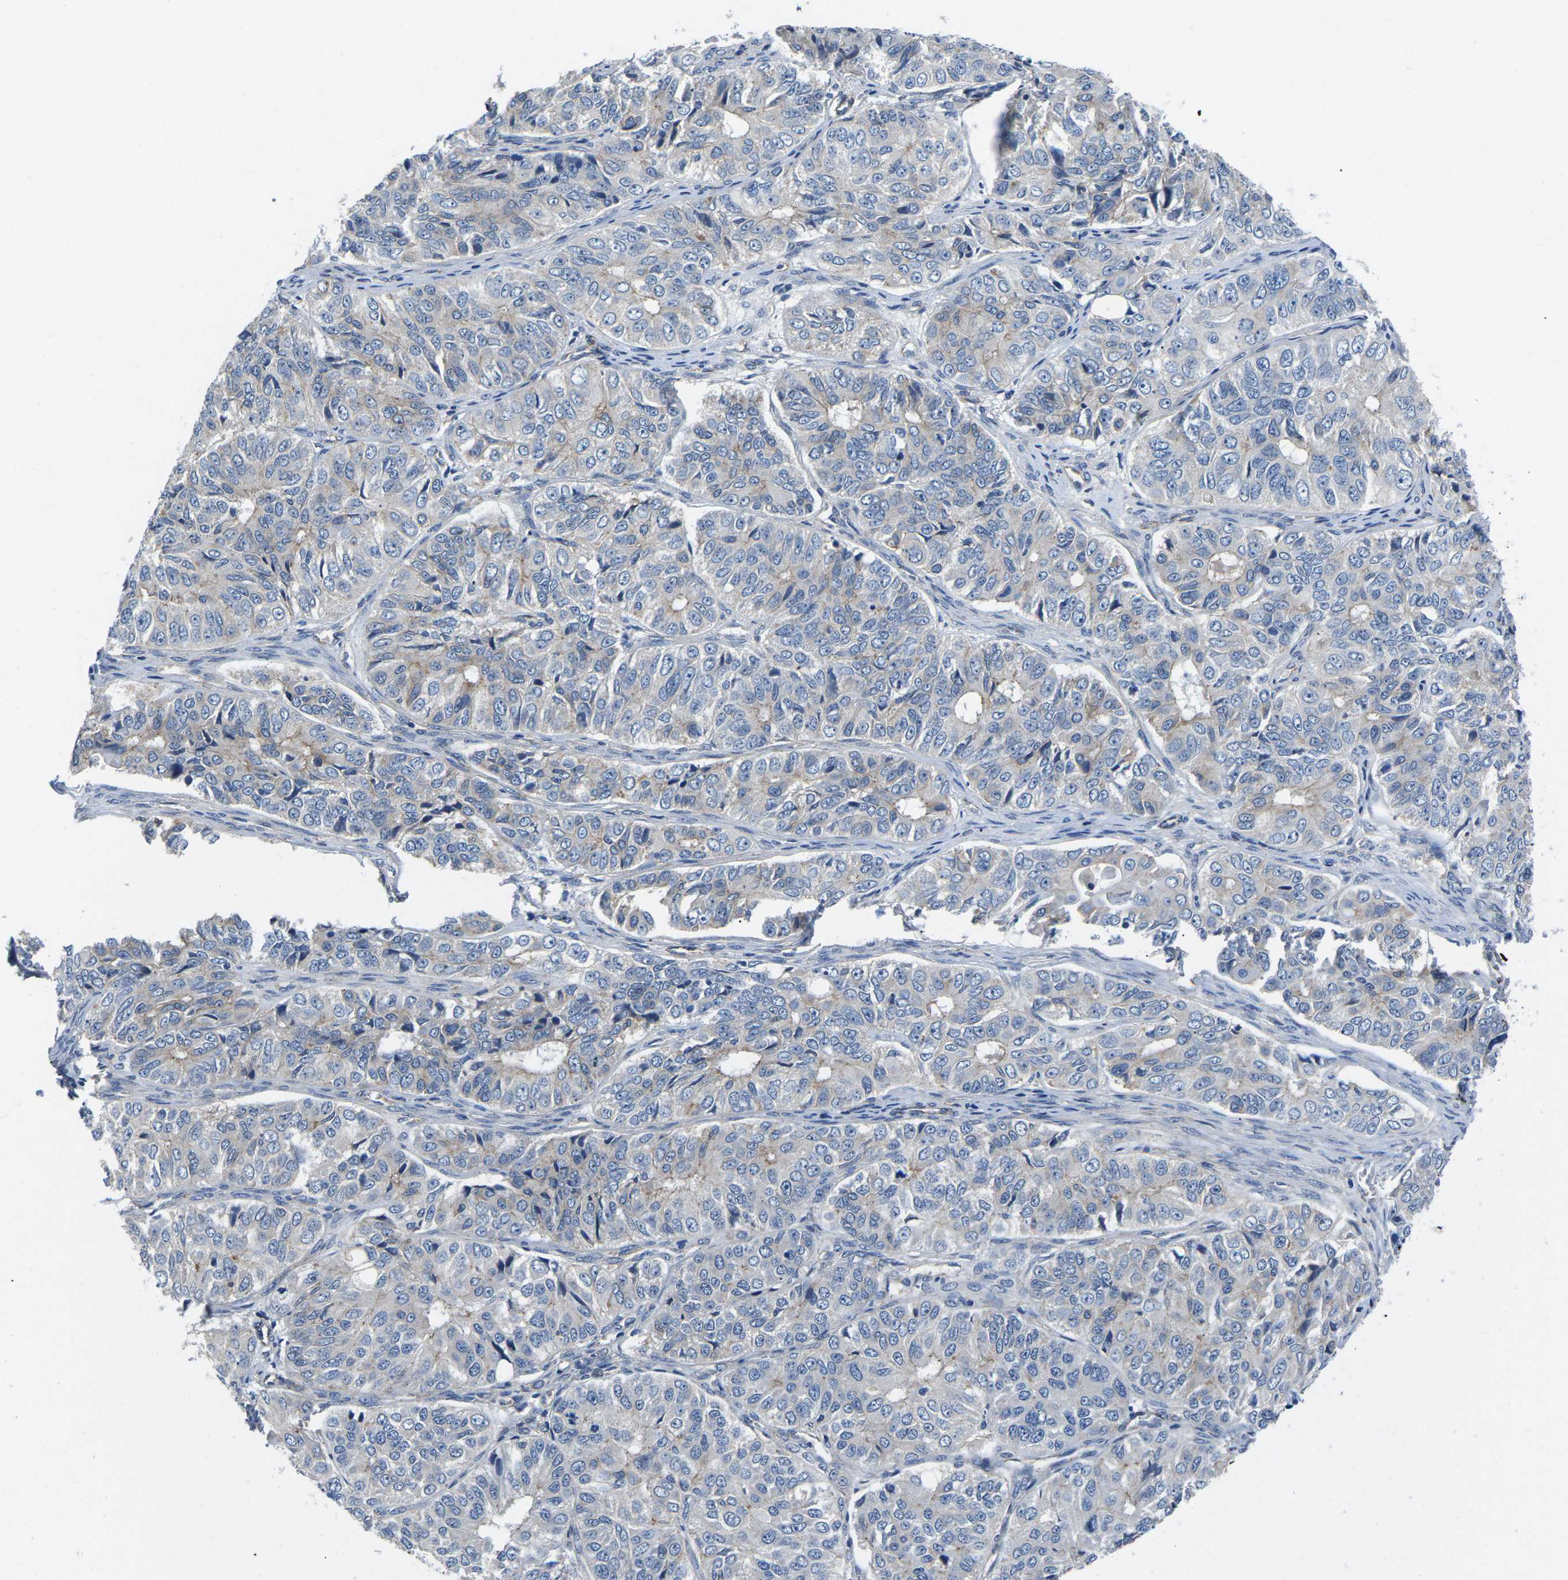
{"staining": {"intensity": "weak", "quantity": "<25%", "location": "cytoplasmic/membranous"}, "tissue": "ovarian cancer", "cell_type": "Tumor cells", "image_type": "cancer", "snomed": [{"axis": "morphology", "description": "Carcinoma, endometroid"}, {"axis": "topography", "description": "Ovary"}], "caption": "Histopathology image shows no significant protein expression in tumor cells of ovarian cancer.", "gene": "CTNND1", "patient": {"sex": "female", "age": 51}}